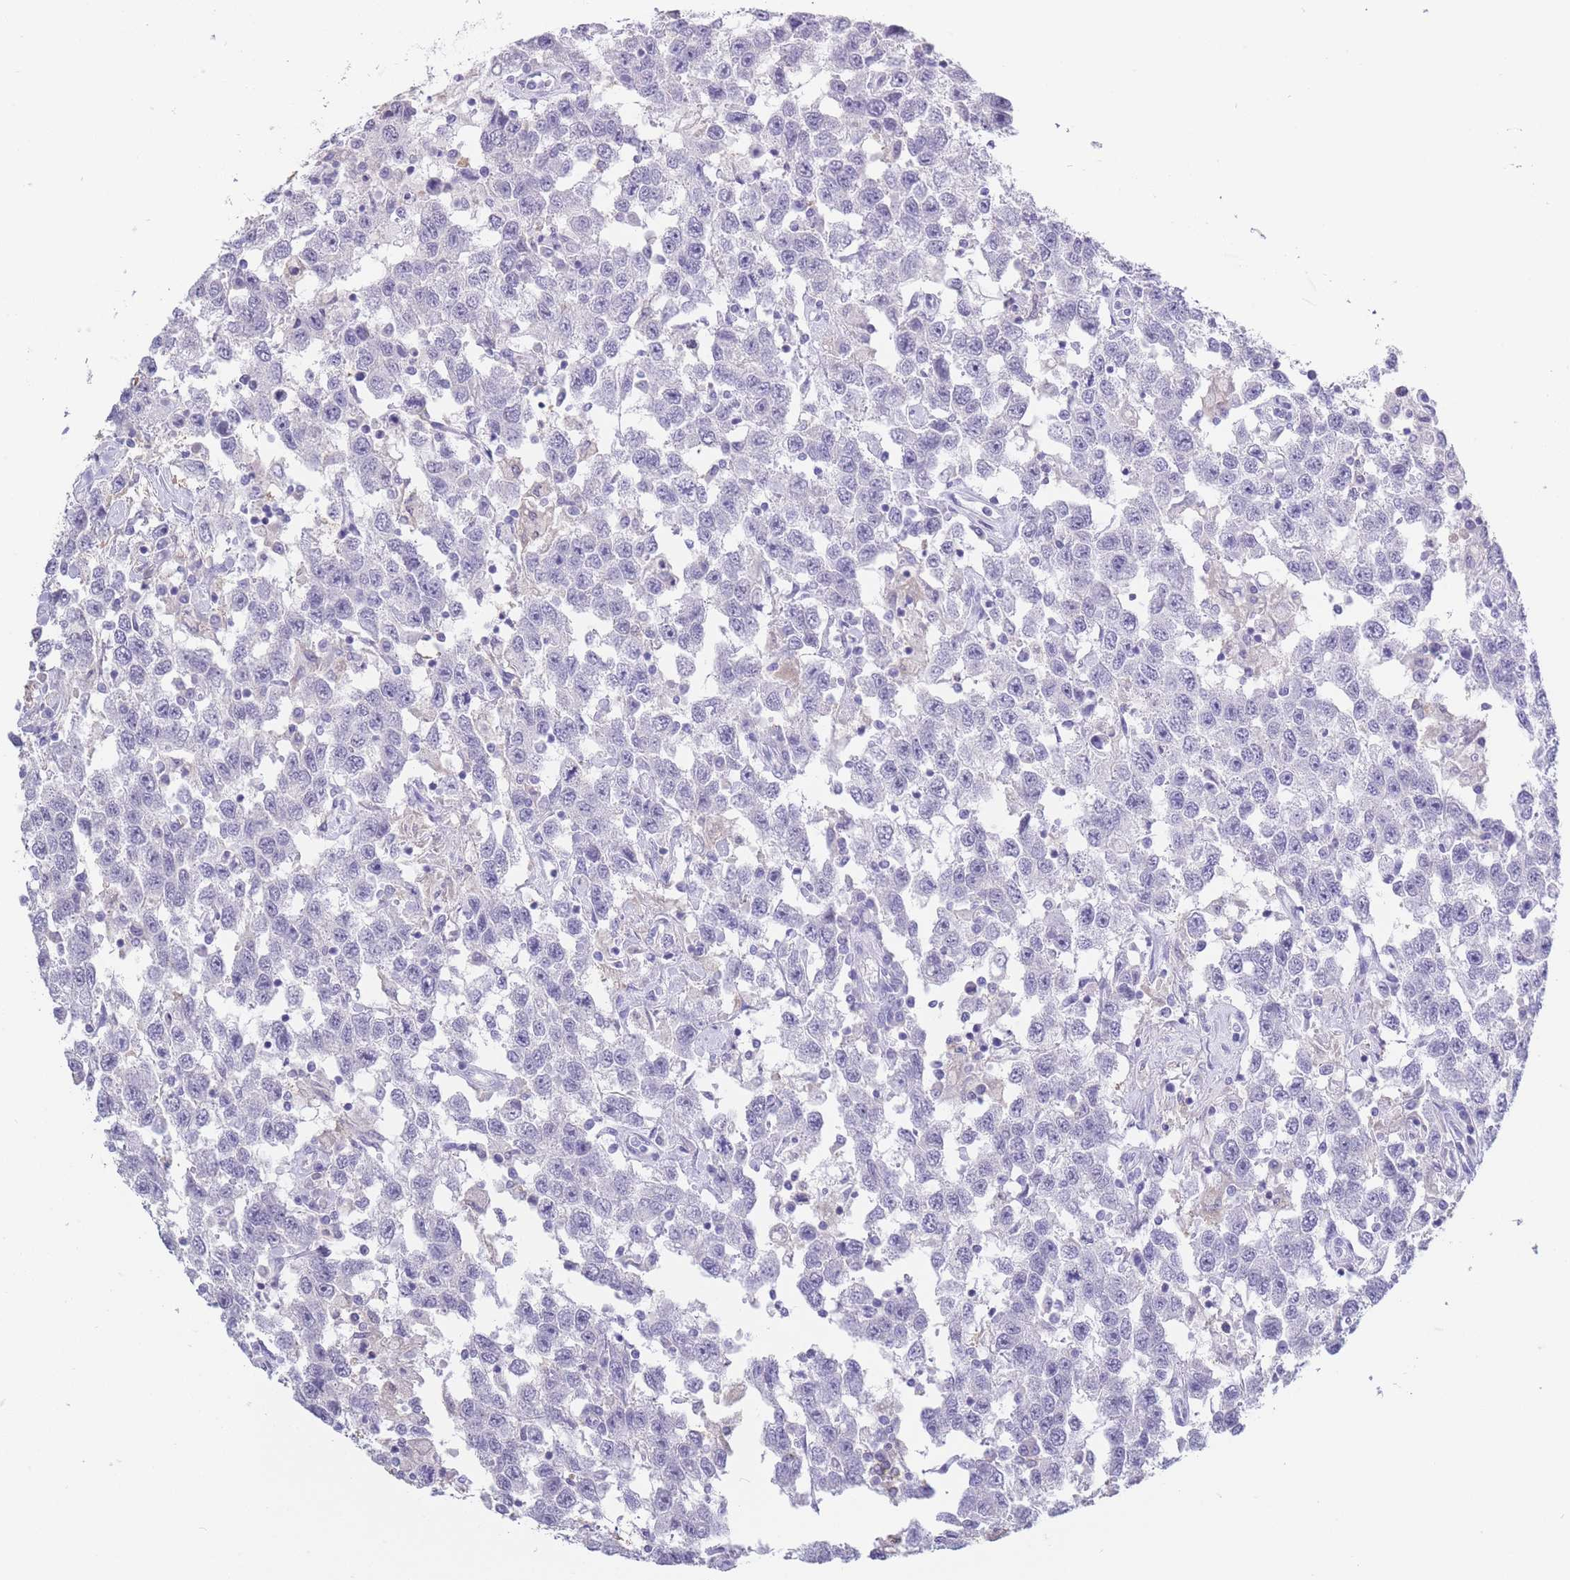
{"staining": {"intensity": "negative", "quantity": "none", "location": "none"}, "tissue": "testis cancer", "cell_type": "Tumor cells", "image_type": "cancer", "snomed": [{"axis": "morphology", "description": "Seminoma, NOS"}, {"axis": "topography", "description": "Testis"}], "caption": "The image reveals no staining of tumor cells in testis cancer.", "gene": "CD37", "patient": {"sex": "male", "age": 41}}